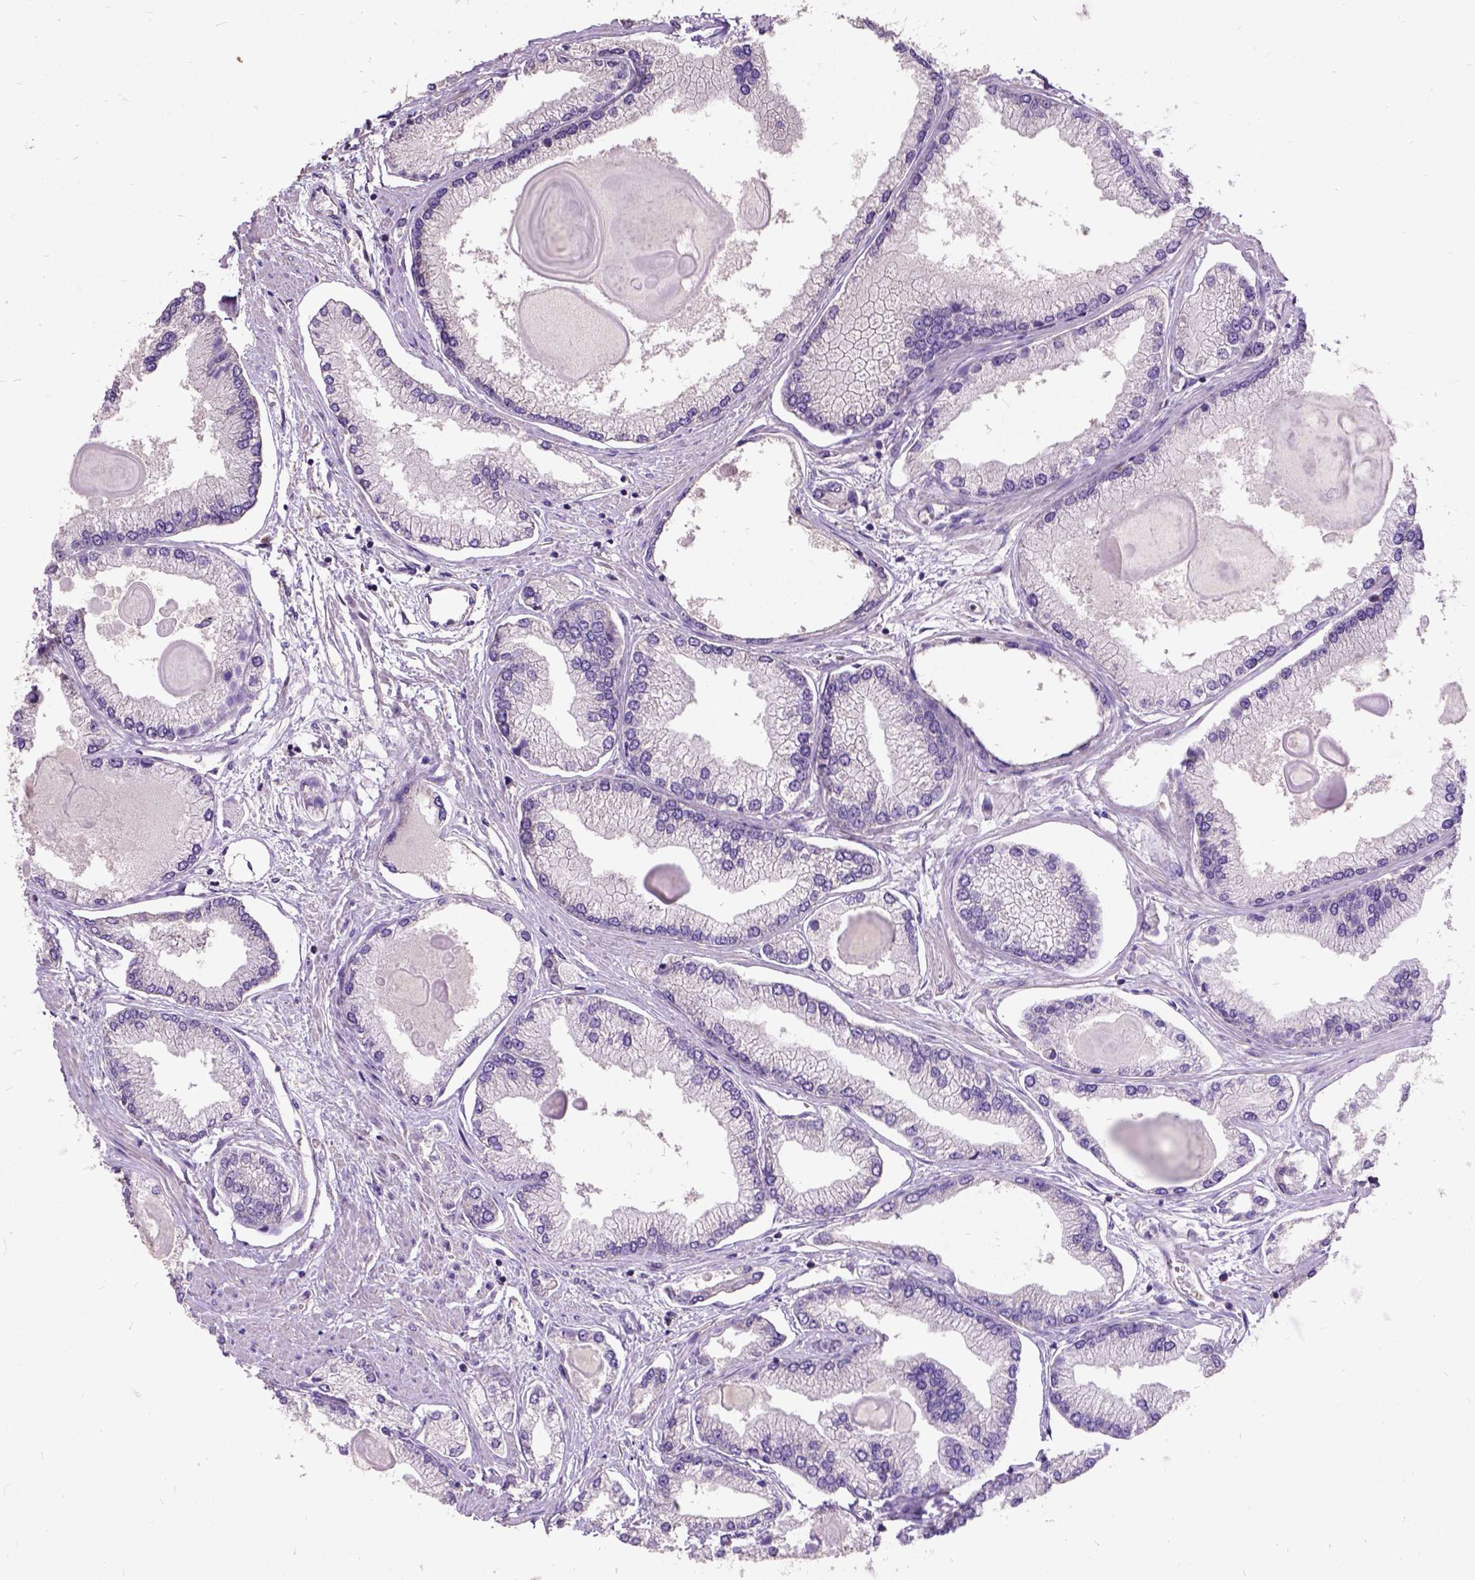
{"staining": {"intensity": "negative", "quantity": "none", "location": "none"}, "tissue": "prostate cancer", "cell_type": "Tumor cells", "image_type": "cancer", "snomed": [{"axis": "morphology", "description": "Adenocarcinoma, High grade"}, {"axis": "topography", "description": "Prostate"}], "caption": "Prostate cancer was stained to show a protein in brown. There is no significant staining in tumor cells.", "gene": "DQX1", "patient": {"sex": "male", "age": 68}}